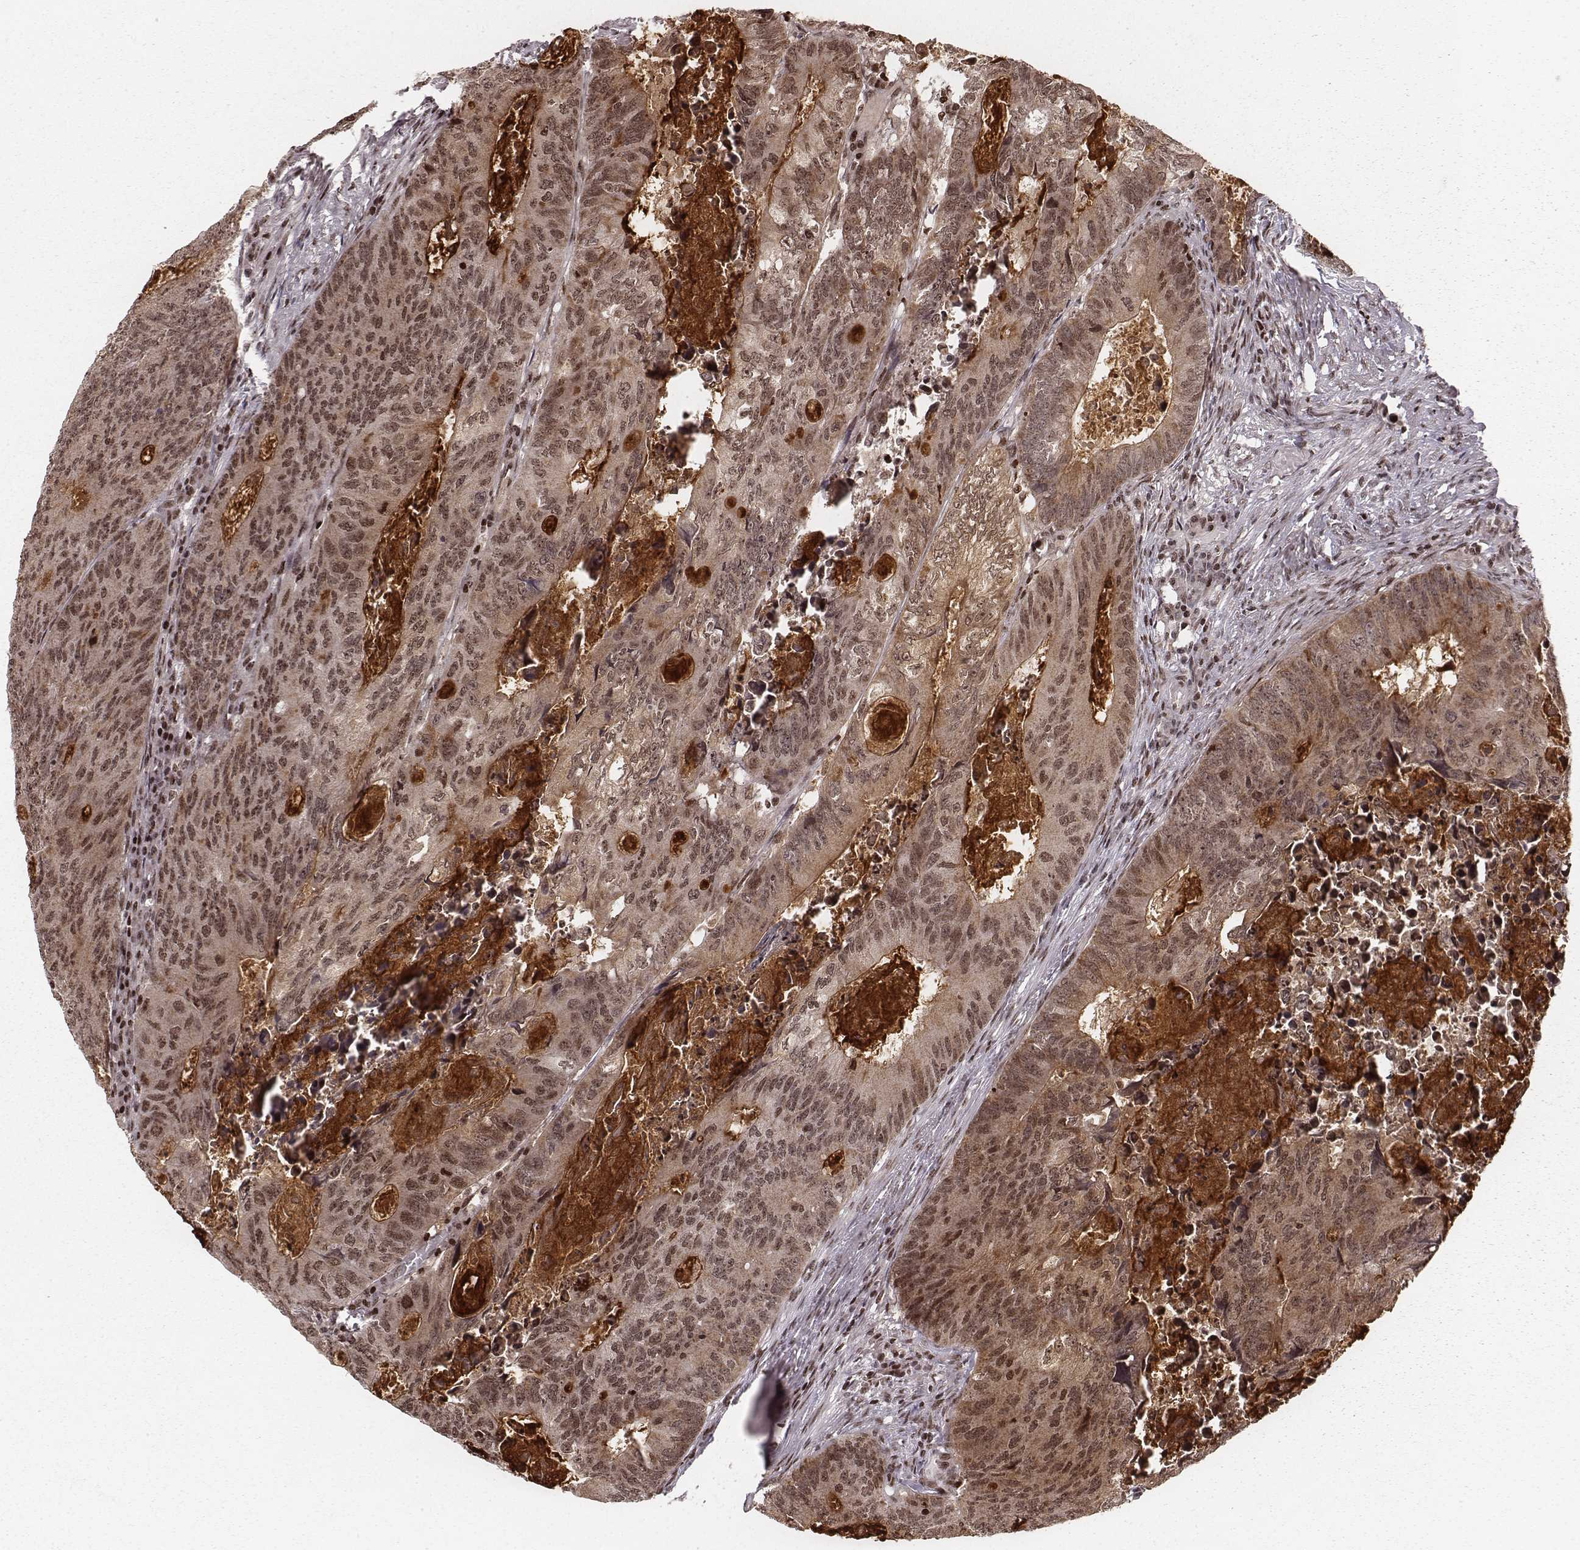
{"staining": {"intensity": "moderate", "quantity": ">75%", "location": "cytoplasmic/membranous,nuclear"}, "tissue": "colorectal cancer", "cell_type": "Tumor cells", "image_type": "cancer", "snomed": [{"axis": "morphology", "description": "Adenocarcinoma, NOS"}, {"axis": "topography", "description": "Colon"}], "caption": "A micrograph of human adenocarcinoma (colorectal) stained for a protein shows moderate cytoplasmic/membranous and nuclear brown staining in tumor cells. The staining was performed using DAB to visualize the protein expression in brown, while the nuclei were stained in blue with hematoxylin (Magnification: 20x).", "gene": "VRK3", "patient": {"sex": "male", "age": 67}}